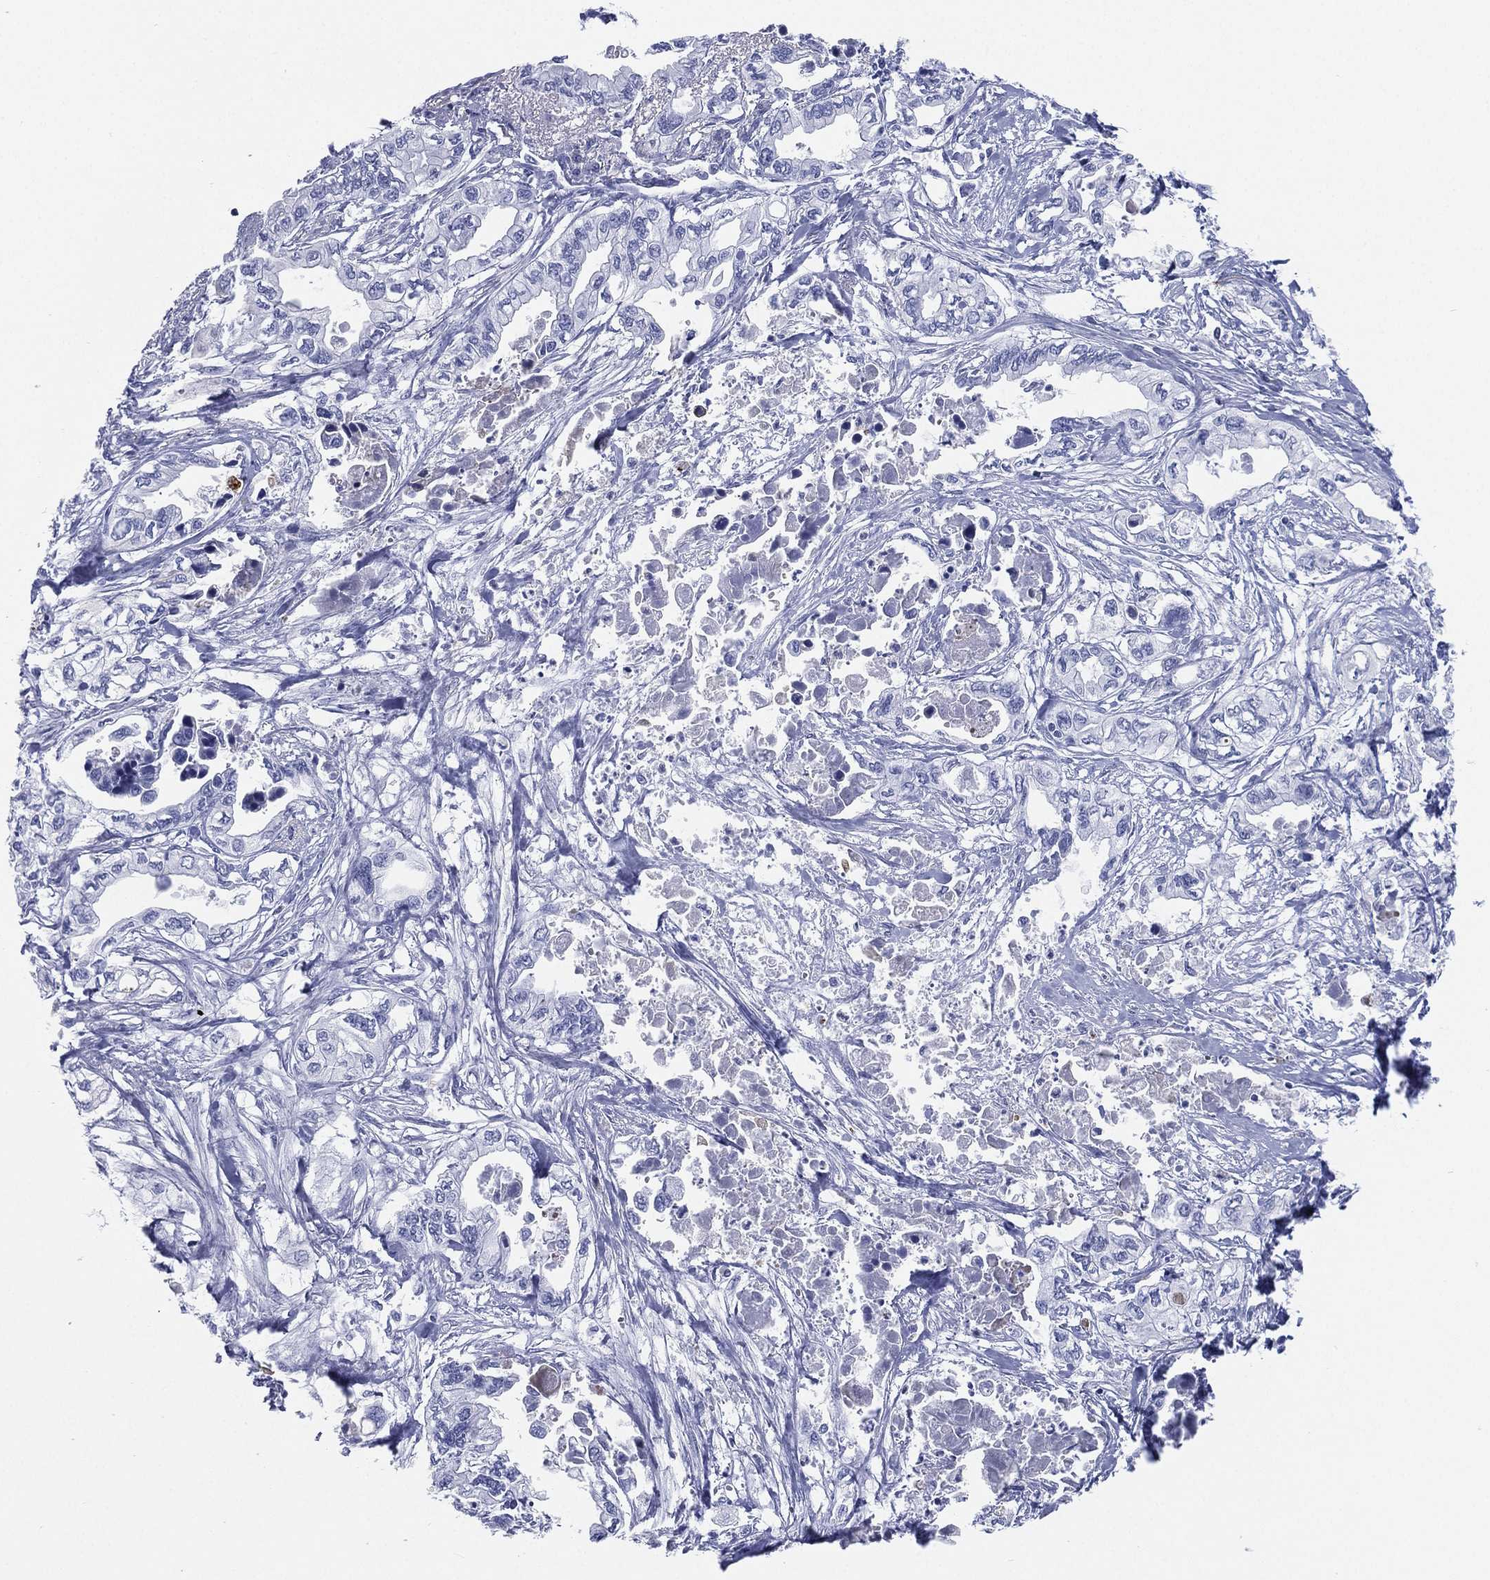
{"staining": {"intensity": "negative", "quantity": "none", "location": "none"}, "tissue": "pancreatic cancer", "cell_type": "Tumor cells", "image_type": "cancer", "snomed": [{"axis": "morphology", "description": "Adenocarcinoma, NOS"}, {"axis": "topography", "description": "Pancreas"}], "caption": "This is a micrograph of immunohistochemistry (IHC) staining of pancreatic cancer, which shows no expression in tumor cells. (Immunohistochemistry, brightfield microscopy, high magnification).", "gene": "CD79A", "patient": {"sex": "male", "age": 68}}